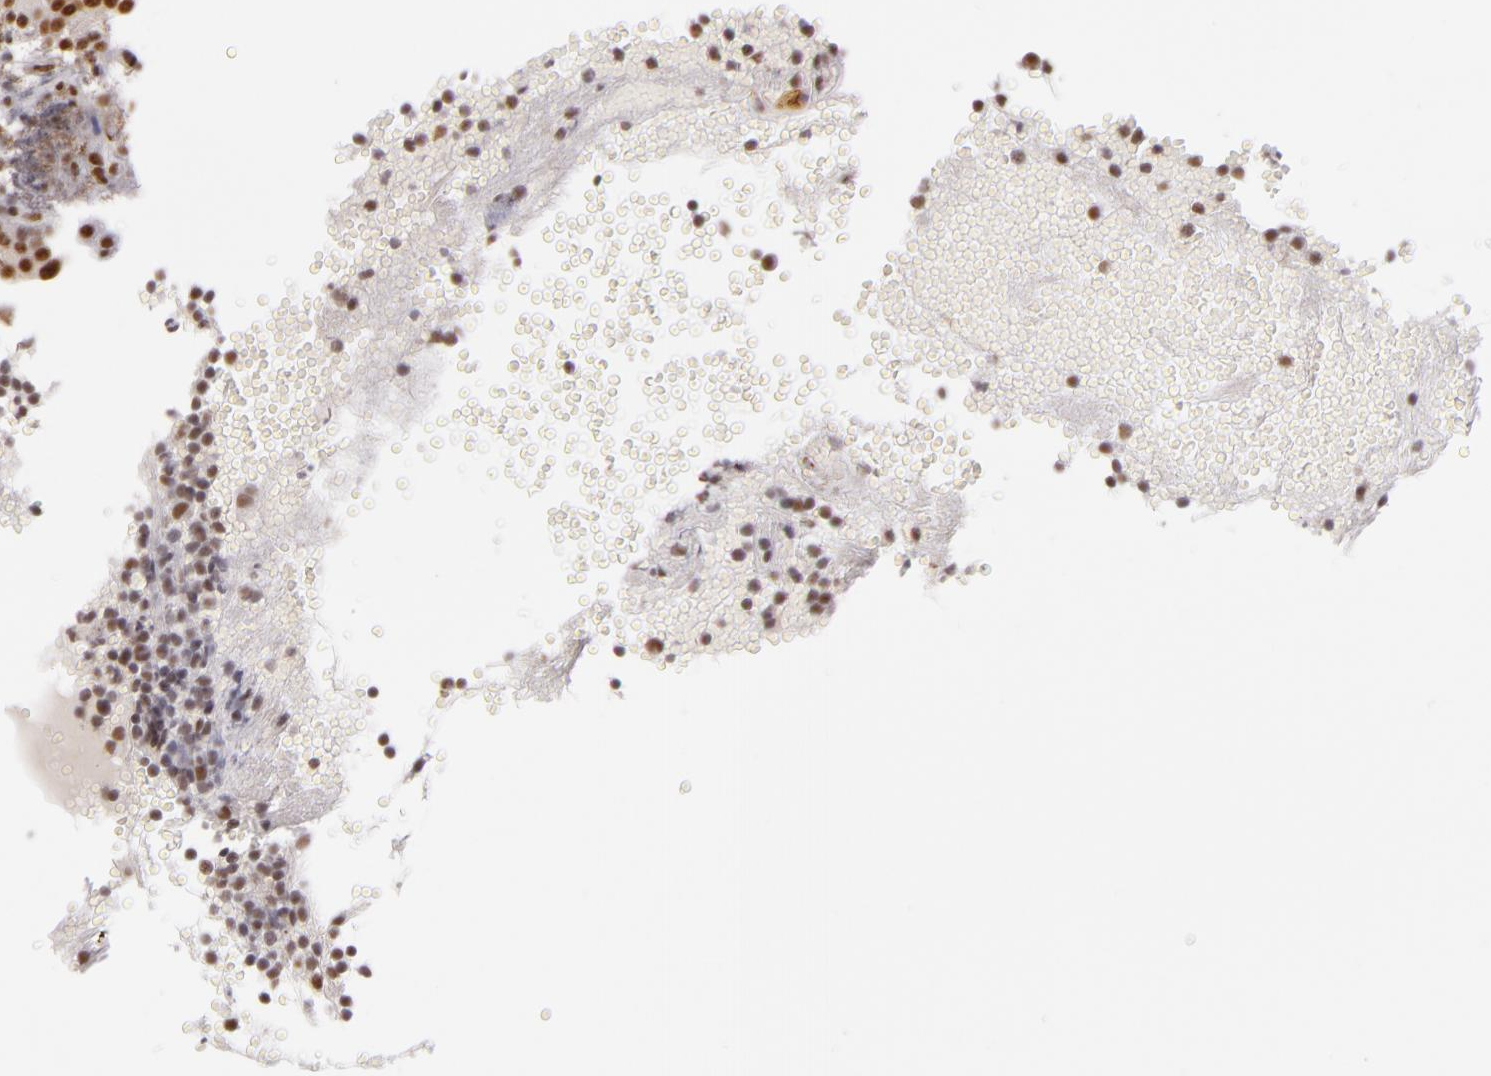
{"staining": {"intensity": "weak", "quantity": "25%-75%", "location": "nuclear"}, "tissue": "tonsil", "cell_type": "Germinal center cells", "image_type": "normal", "snomed": [{"axis": "morphology", "description": "Normal tissue, NOS"}, {"axis": "topography", "description": "Tonsil"}], "caption": "Immunohistochemistry (IHC) histopathology image of normal tonsil stained for a protein (brown), which demonstrates low levels of weak nuclear staining in approximately 25%-75% of germinal center cells.", "gene": "INTS6", "patient": {"sex": "female", "age": 40}}